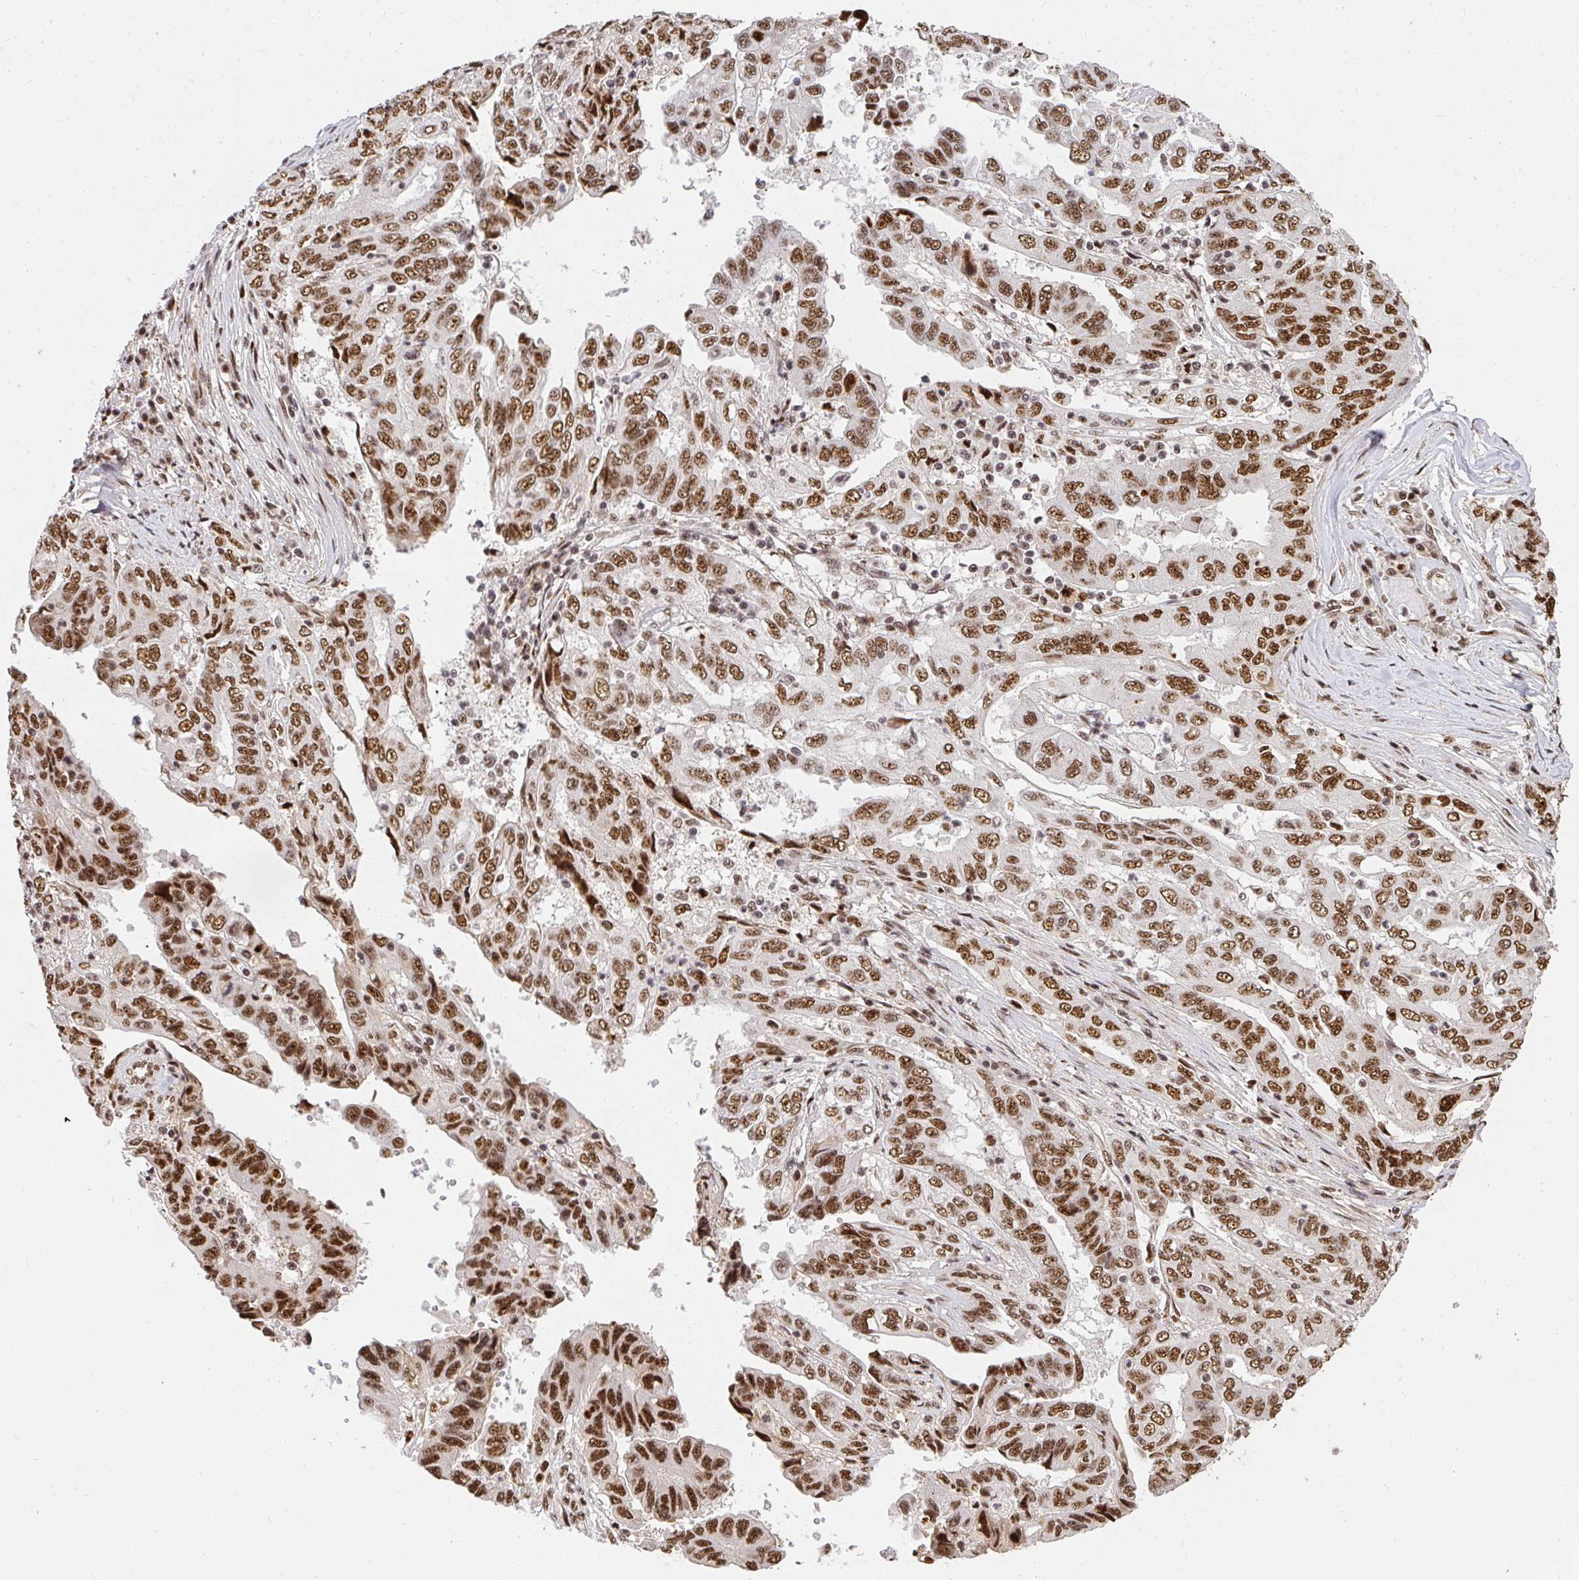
{"staining": {"intensity": "moderate", "quantity": ">75%", "location": "nuclear"}, "tissue": "ovarian cancer", "cell_type": "Tumor cells", "image_type": "cancer", "snomed": [{"axis": "morphology", "description": "Cystadenocarcinoma, serous, NOS"}, {"axis": "topography", "description": "Ovary"}], "caption": "High-magnification brightfield microscopy of ovarian cancer (serous cystadenocarcinoma) stained with DAB (3,3'-diaminobenzidine) (brown) and counterstained with hematoxylin (blue). tumor cells exhibit moderate nuclear expression is appreciated in about>75% of cells.", "gene": "U2AF1", "patient": {"sex": "female", "age": 79}}